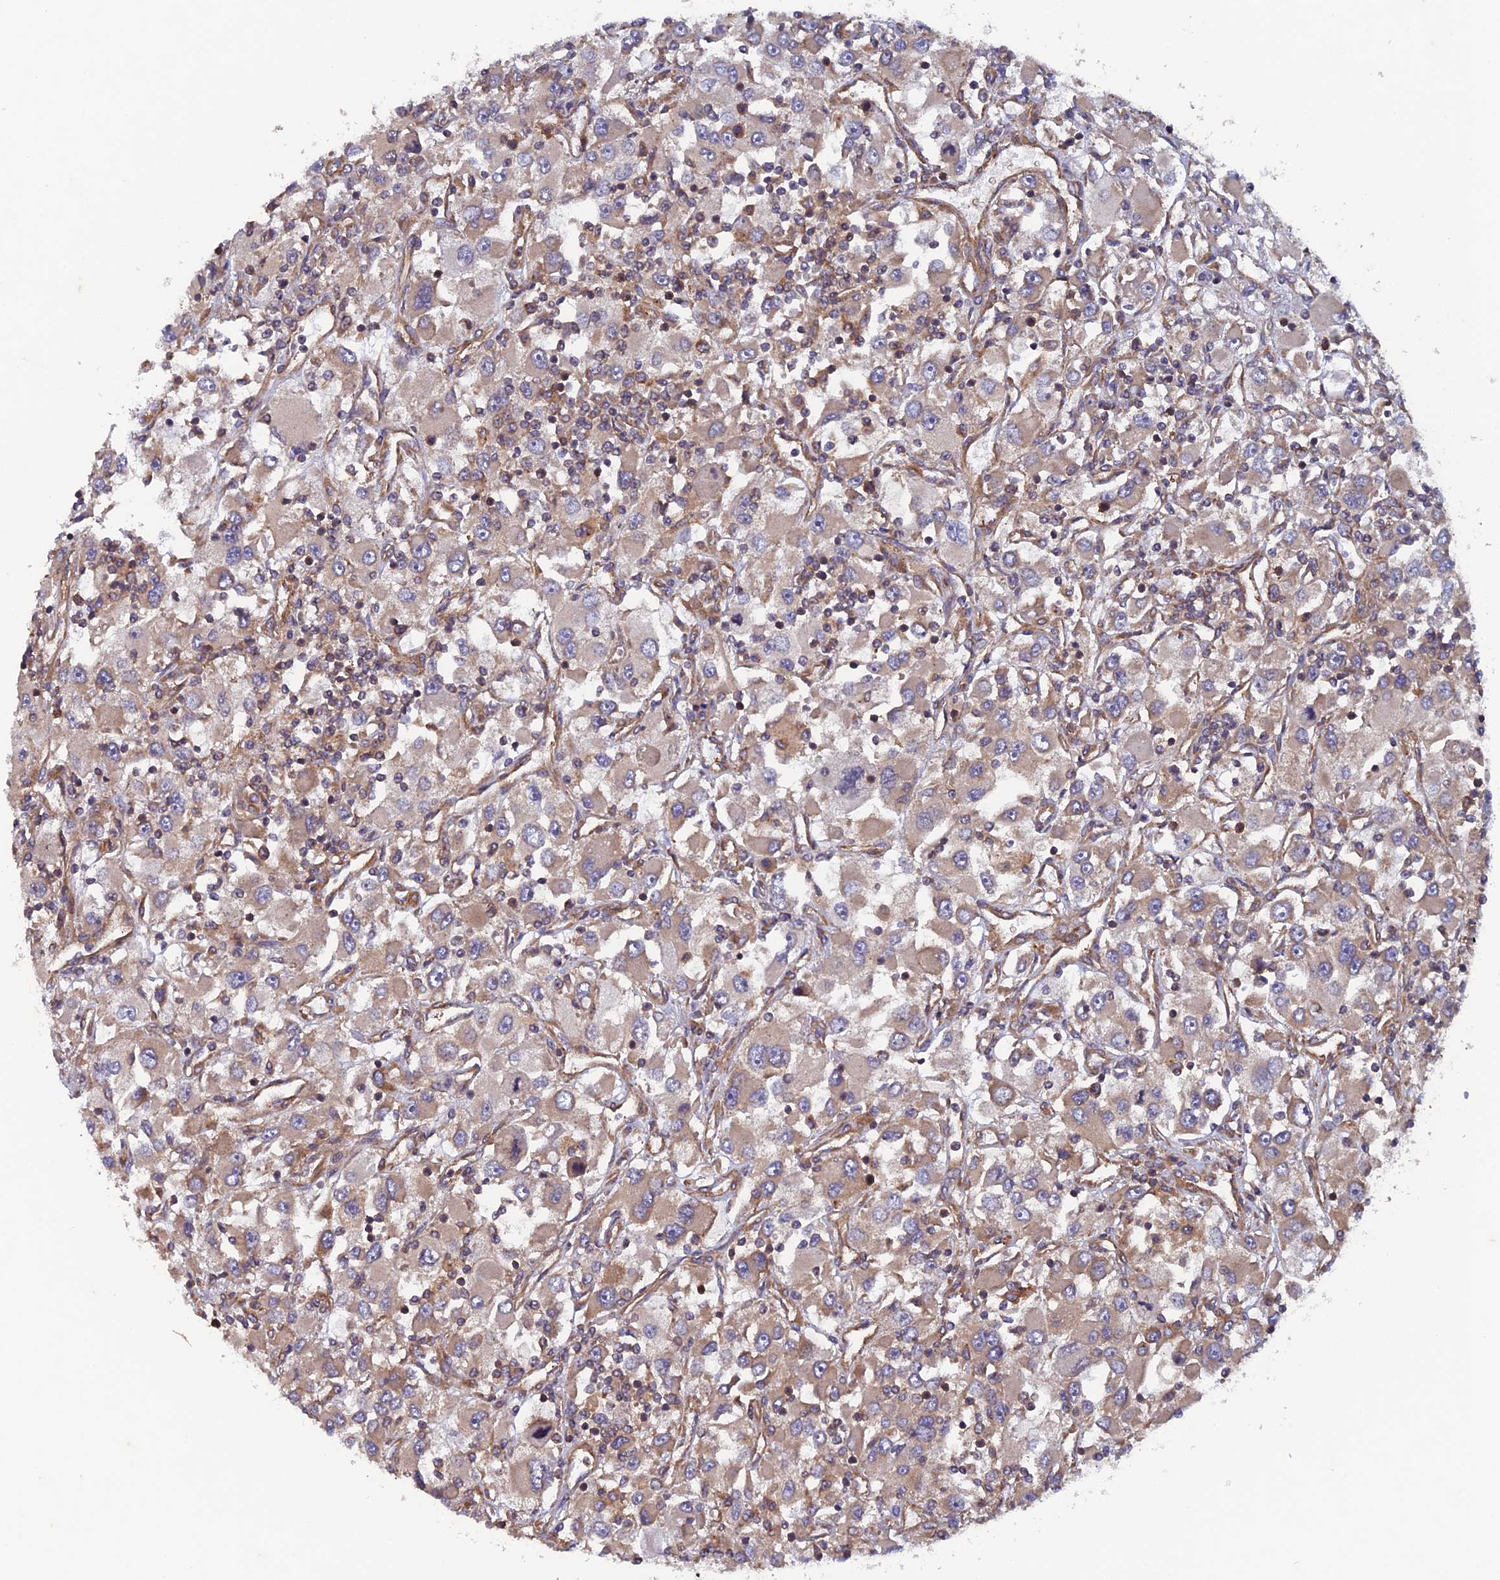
{"staining": {"intensity": "moderate", "quantity": "<25%", "location": "cytoplasmic/membranous"}, "tissue": "renal cancer", "cell_type": "Tumor cells", "image_type": "cancer", "snomed": [{"axis": "morphology", "description": "Adenocarcinoma, NOS"}, {"axis": "topography", "description": "Kidney"}], "caption": "IHC (DAB) staining of renal cancer (adenocarcinoma) demonstrates moderate cytoplasmic/membranous protein positivity in about <25% of tumor cells. (DAB (3,3'-diaminobenzidine) IHC, brown staining for protein, blue staining for nuclei).", "gene": "NCAPG", "patient": {"sex": "female", "age": 52}}